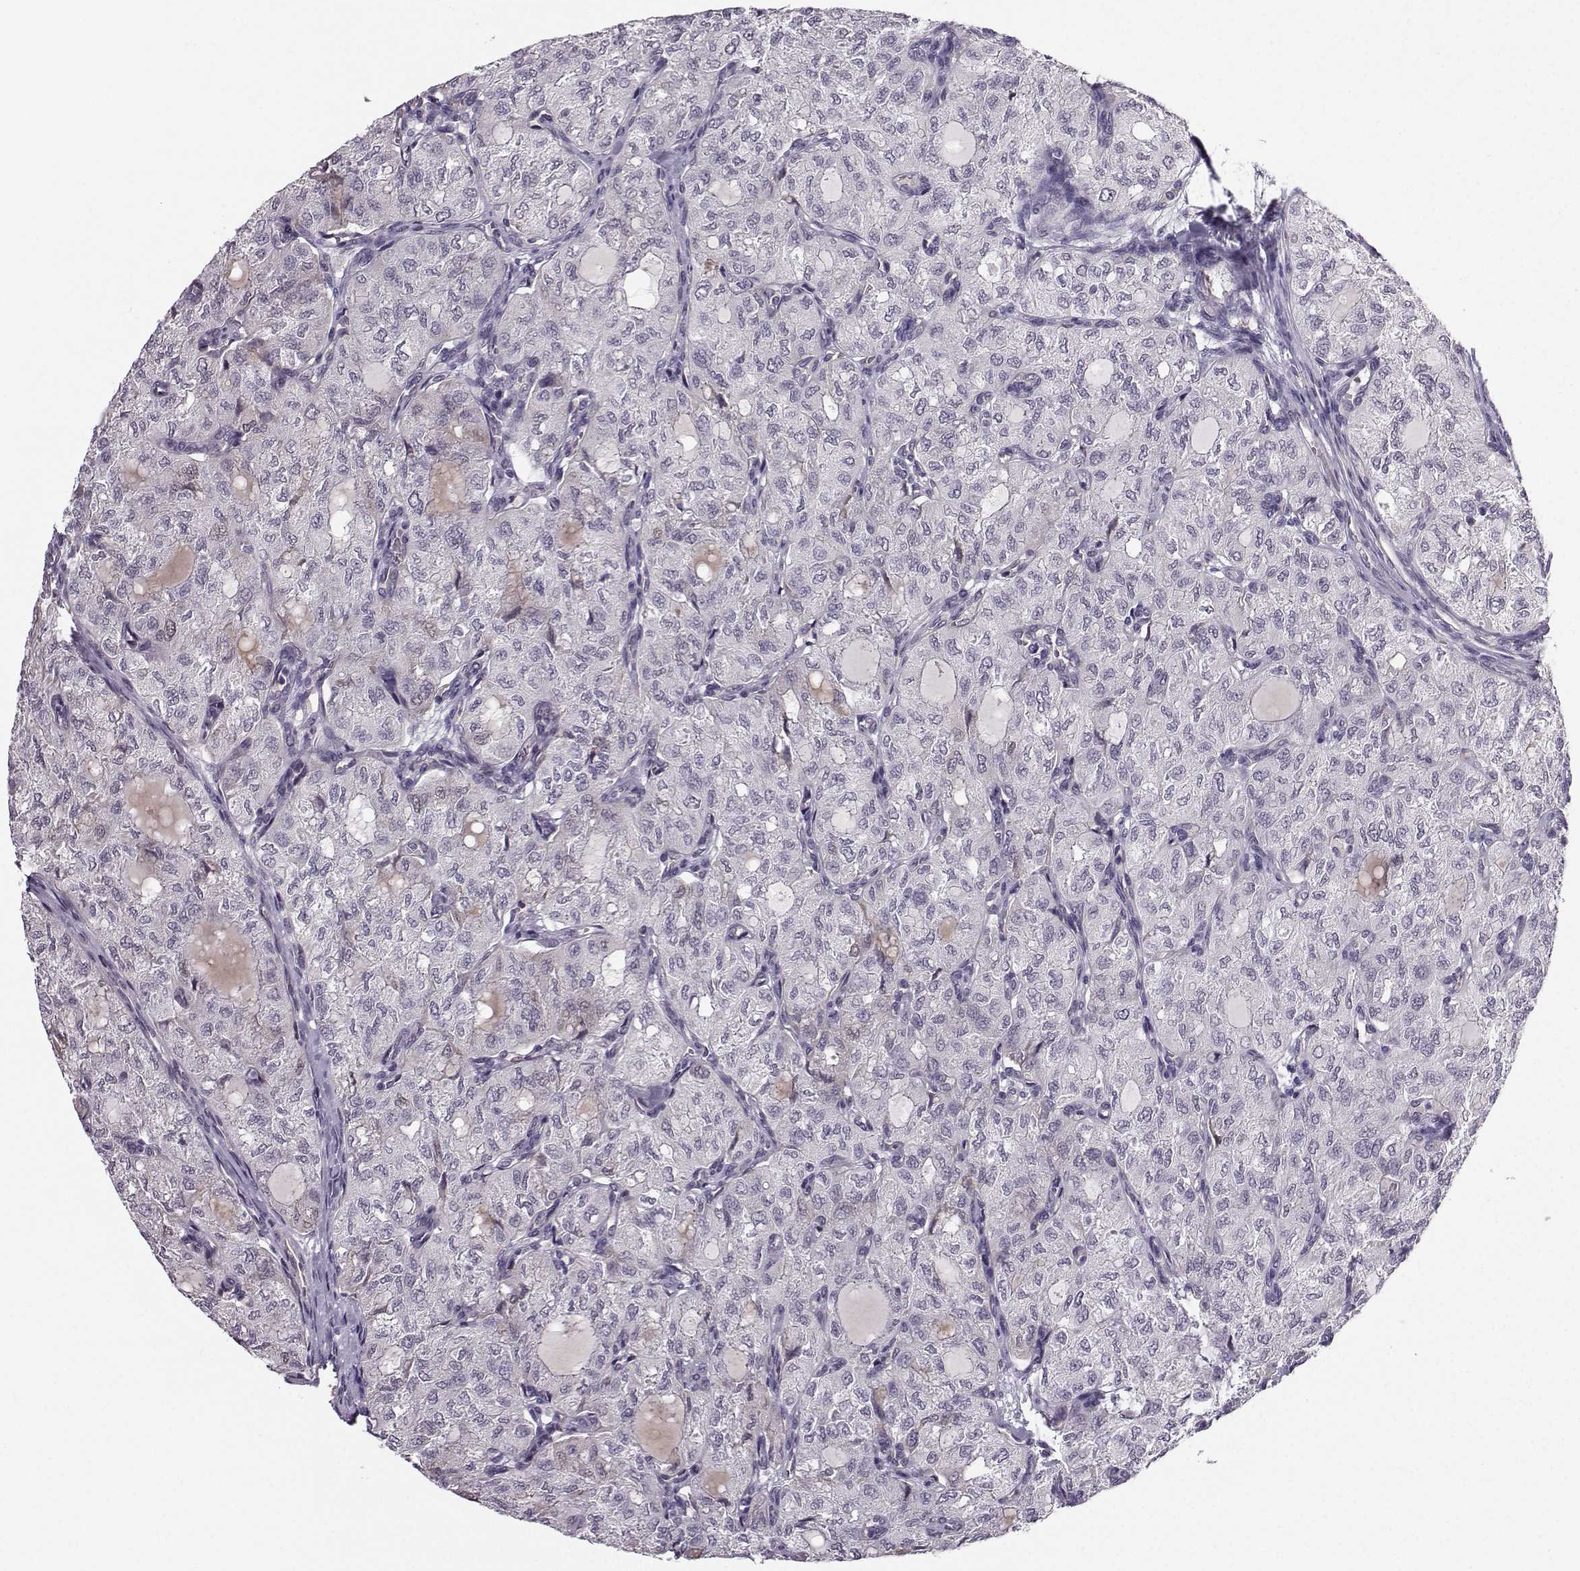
{"staining": {"intensity": "negative", "quantity": "none", "location": "none"}, "tissue": "thyroid cancer", "cell_type": "Tumor cells", "image_type": "cancer", "snomed": [{"axis": "morphology", "description": "Follicular adenoma carcinoma, NOS"}, {"axis": "topography", "description": "Thyroid gland"}], "caption": "Tumor cells are negative for brown protein staining in follicular adenoma carcinoma (thyroid).", "gene": "TSPYL5", "patient": {"sex": "male", "age": 75}}